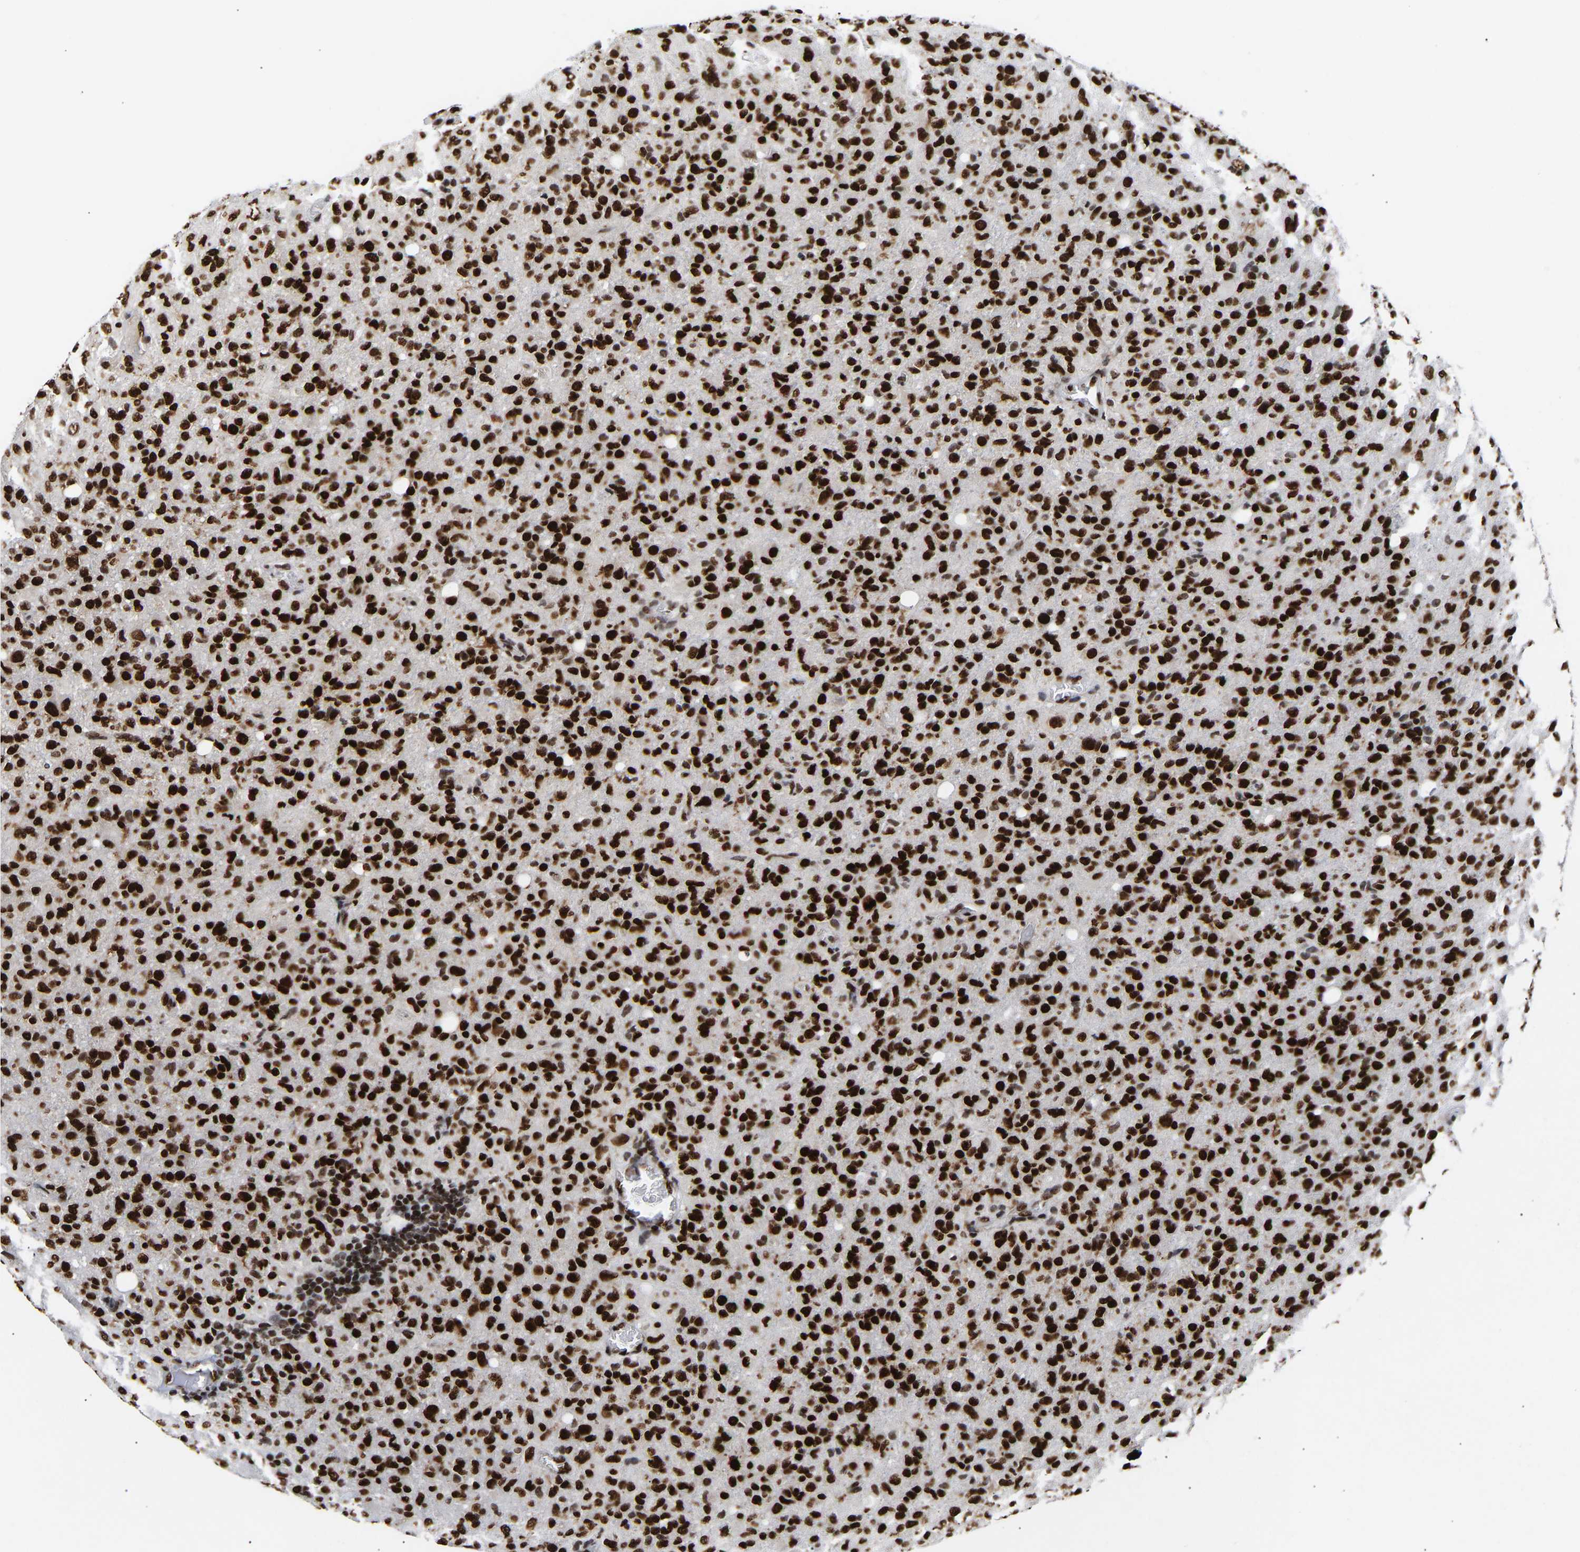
{"staining": {"intensity": "strong", "quantity": ">75%", "location": "nuclear"}, "tissue": "glioma", "cell_type": "Tumor cells", "image_type": "cancer", "snomed": [{"axis": "morphology", "description": "Glioma, malignant, High grade"}, {"axis": "topography", "description": "Brain"}], "caption": "Immunohistochemistry (IHC) histopathology image of glioma stained for a protein (brown), which demonstrates high levels of strong nuclear staining in about >75% of tumor cells.", "gene": "PSIP1", "patient": {"sex": "female", "age": 57}}